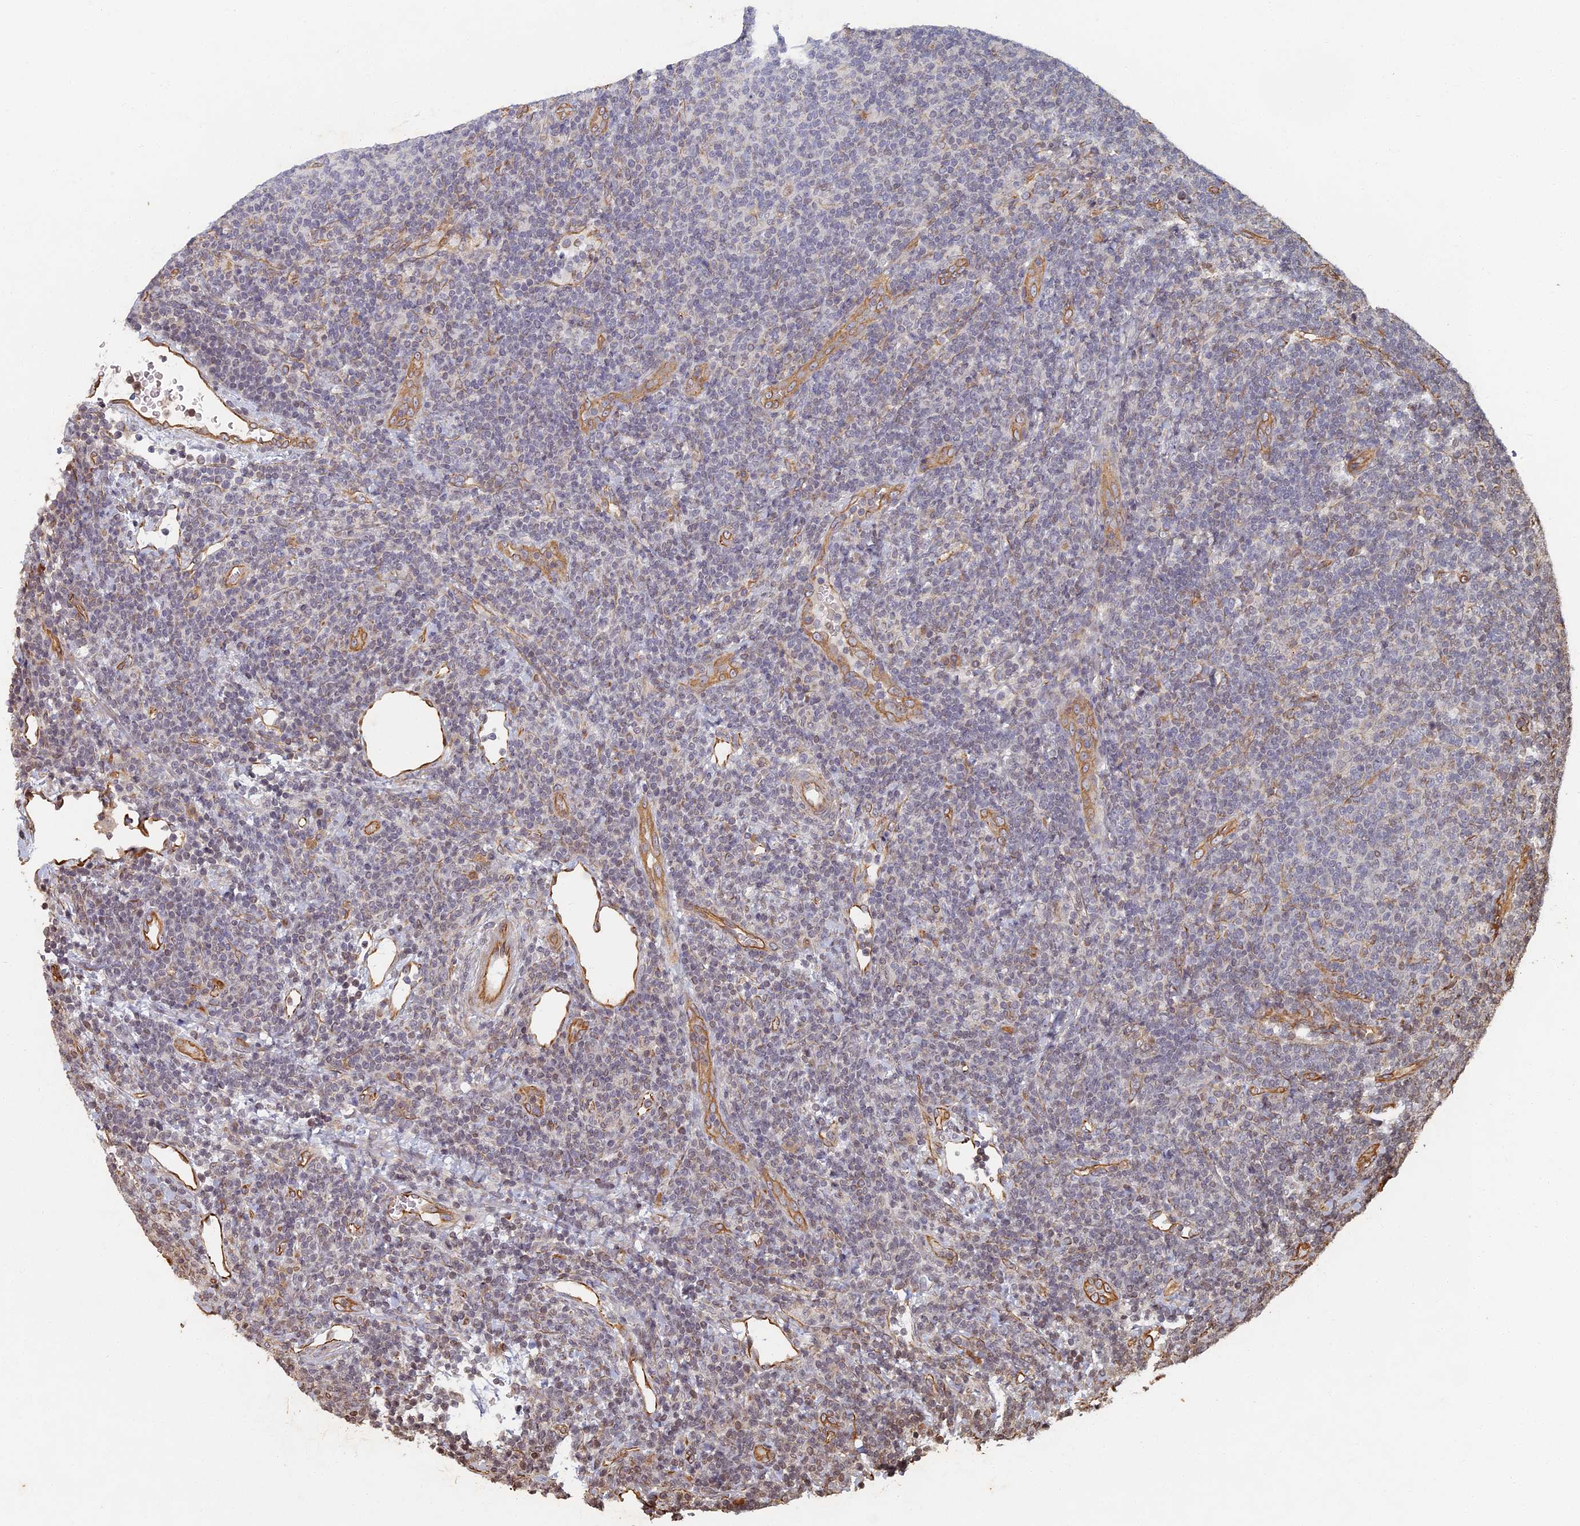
{"staining": {"intensity": "negative", "quantity": "none", "location": "none"}, "tissue": "lymphoma", "cell_type": "Tumor cells", "image_type": "cancer", "snomed": [{"axis": "morphology", "description": "Malignant lymphoma, non-Hodgkin's type, Low grade"}, {"axis": "topography", "description": "Lymph node"}], "caption": "Immunohistochemical staining of human low-grade malignant lymphoma, non-Hodgkin's type reveals no significant expression in tumor cells.", "gene": "ABCB10", "patient": {"sex": "male", "age": 66}}